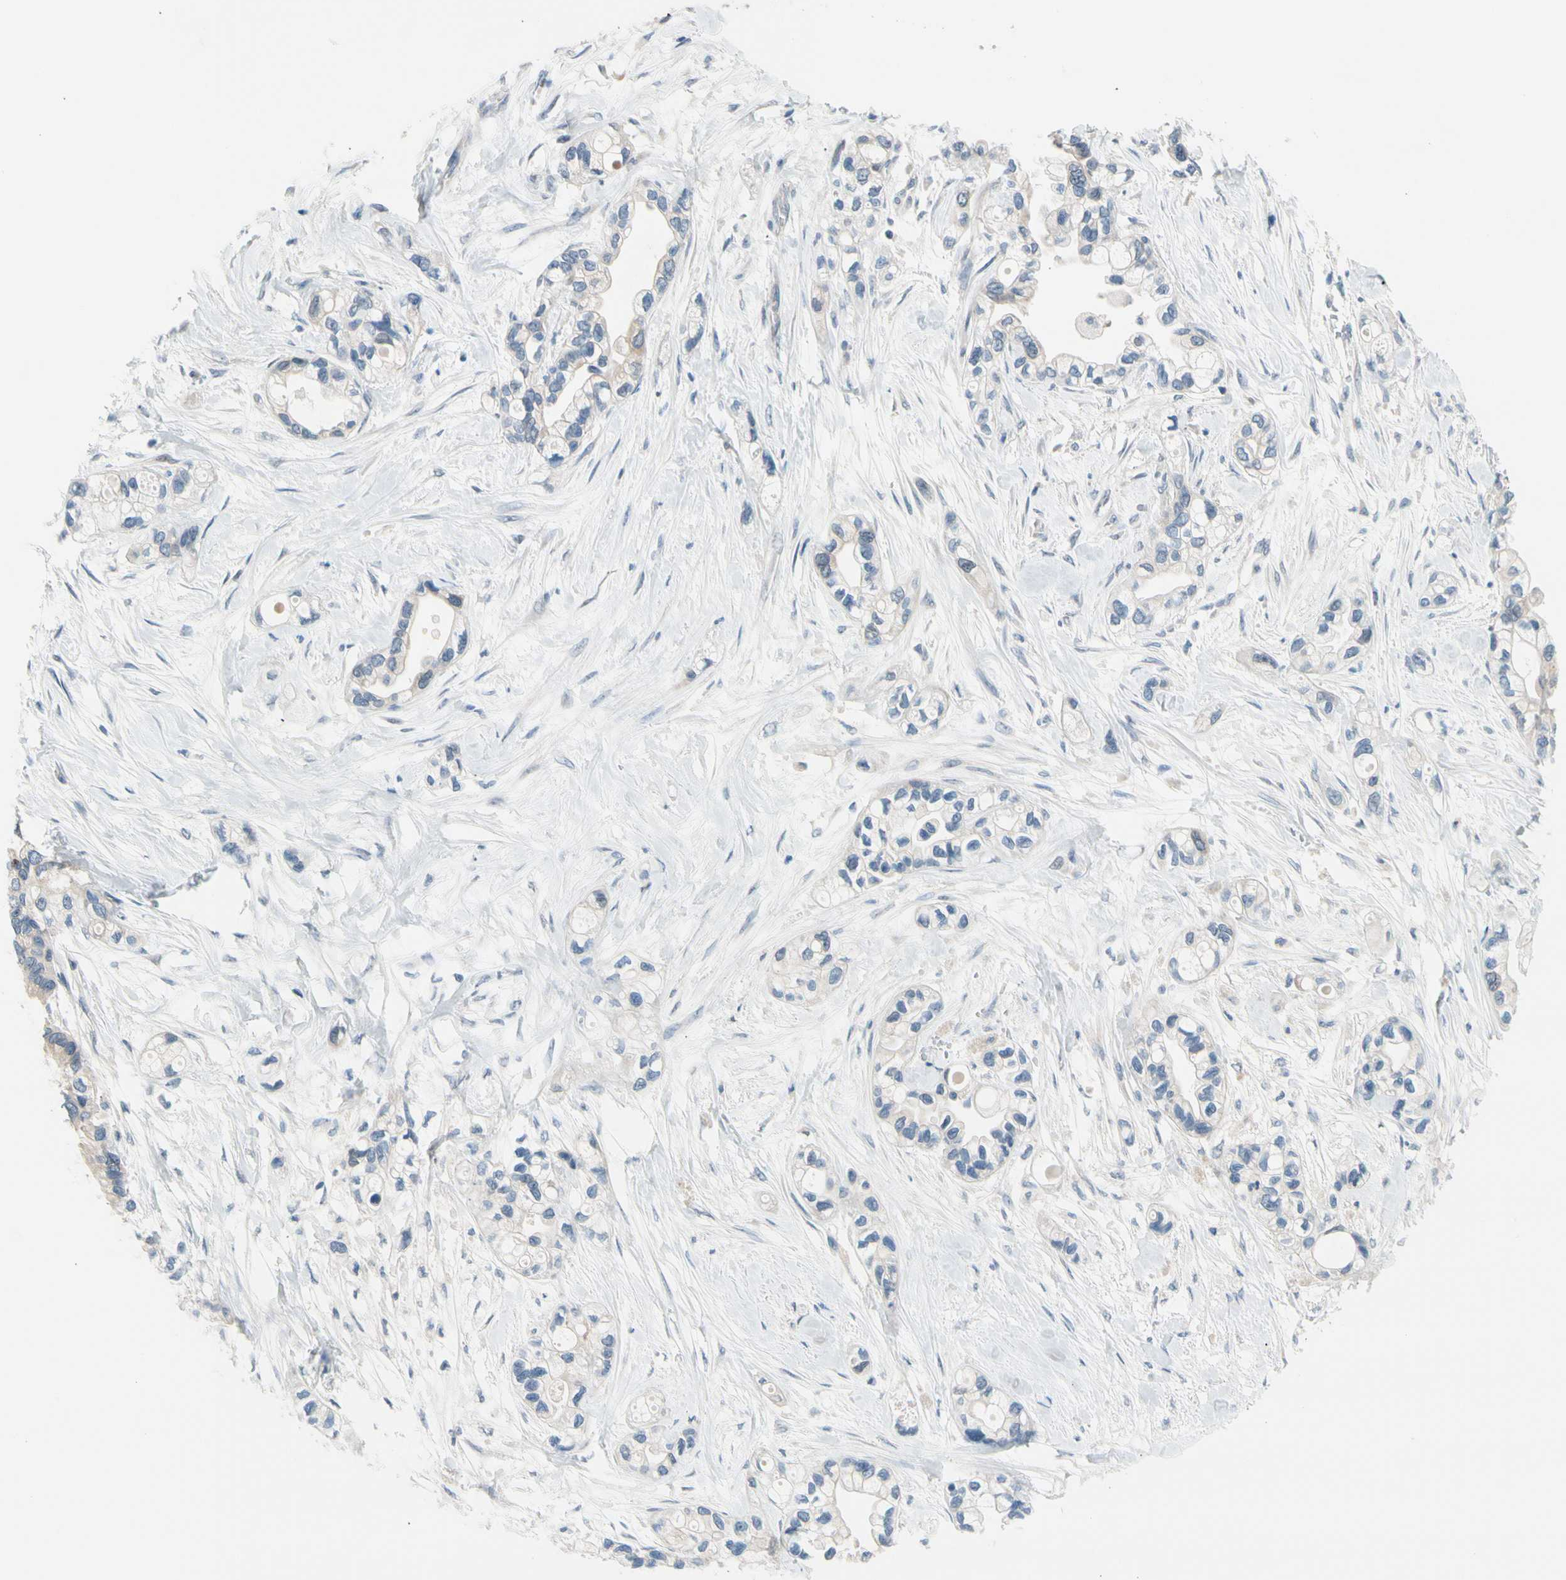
{"staining": {"intensity": "moderate", "quantity": "25%-75%", "location": "cytoplasmic/membranous"}, "tissue": "pancreatic cancer", "cell_type": "Tumor cells", "image_type": "cancer", "snomed": [{"axis": "morphology", "description": "Adenocarcinoma, NOS"}, {"axis": "topography", "description": "Pancreas"}], "caption": "Immunohistochemical staining of pancreatic cancer displays medium levels of moderate cytoplasmic/membranous positivity in approximately 25%-75% of tumor cells.", "gene": "CFAP36", "patient": {"sex": "female", "age": 77}}